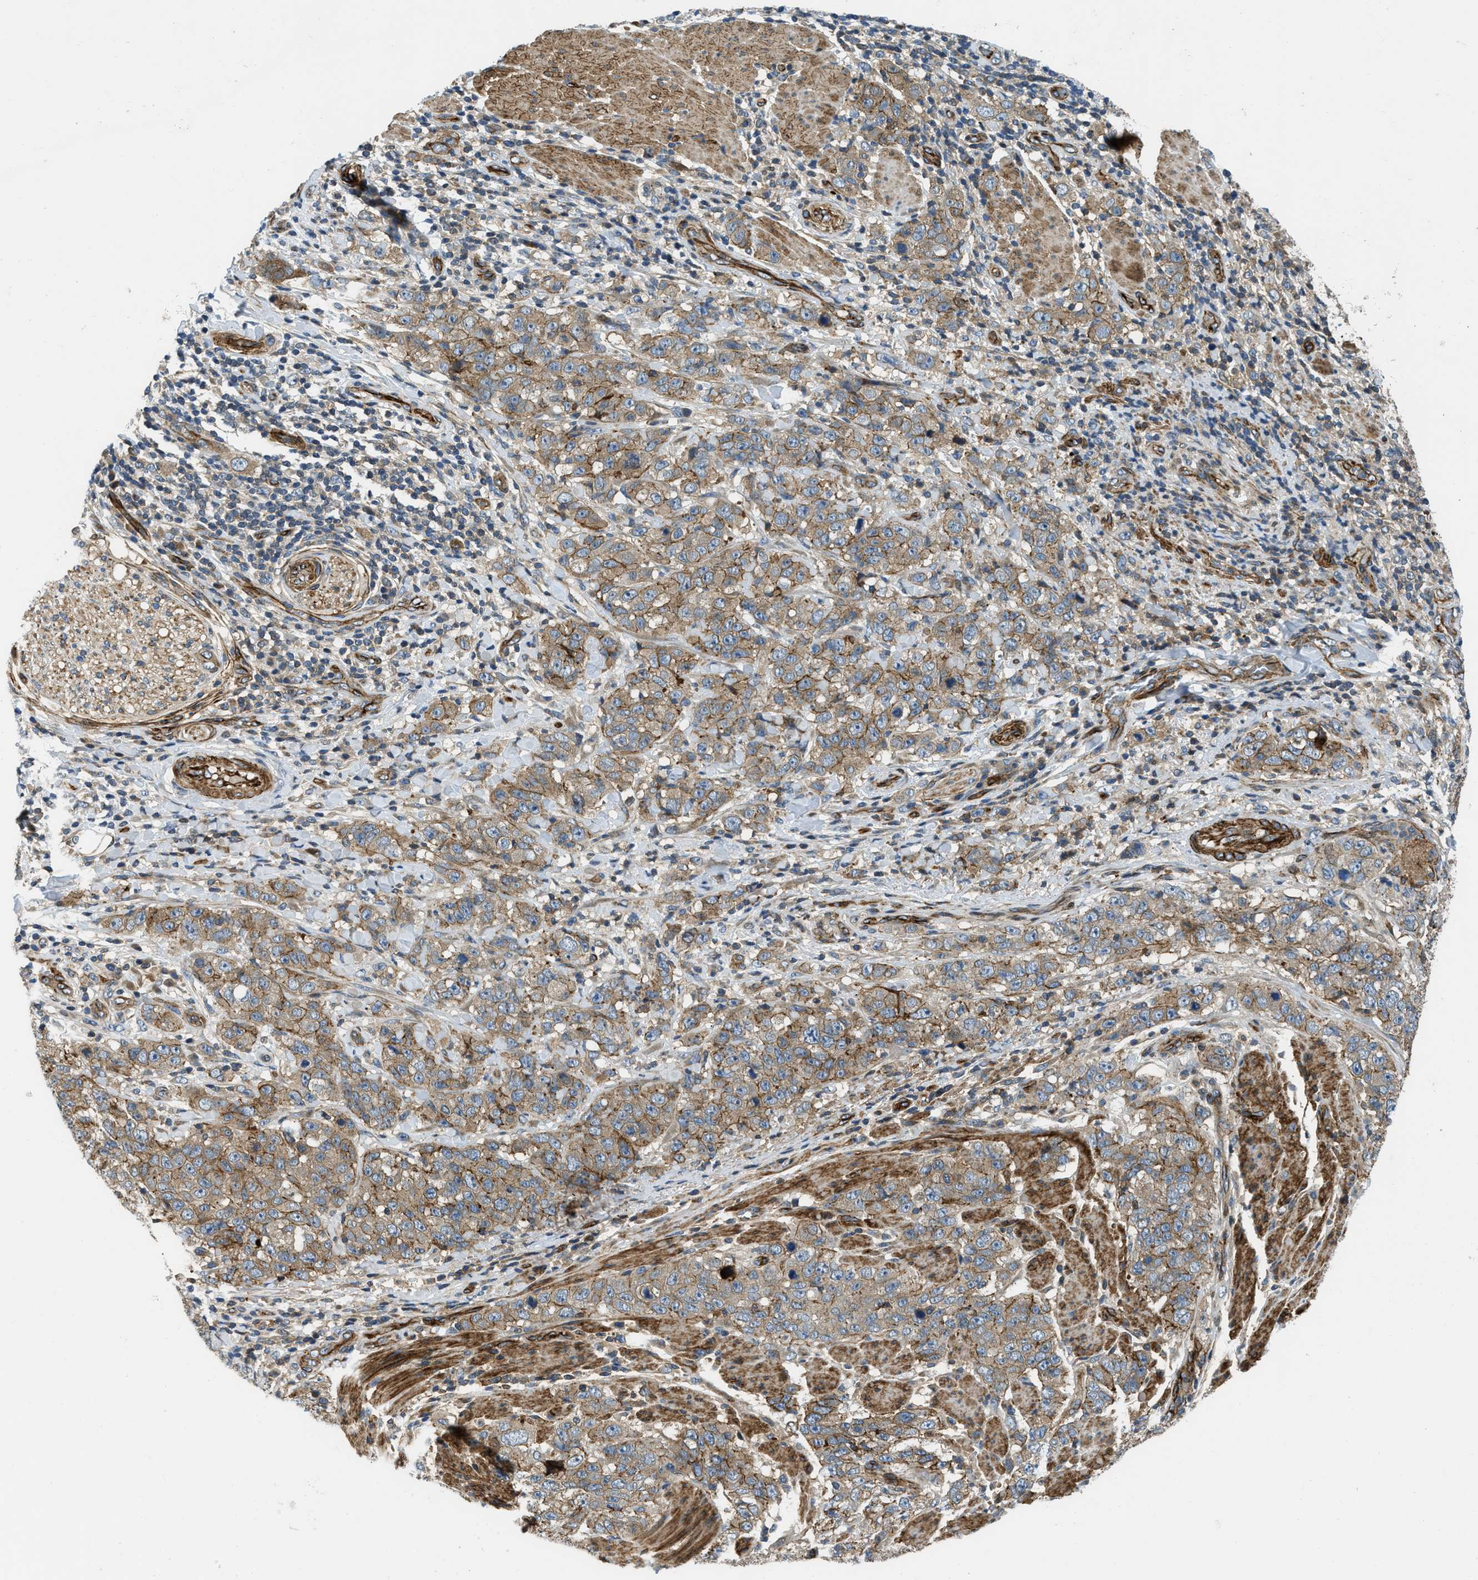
{"staining": {"intensity": "moderate", "quantity": ">75%", "location": "cytoplasmic/membranous"}, "tissue": "stomach cancer", "cell_type": "Tumor cells", "image_type": "cancer", "snomed": [{"axis": "morphology", "description": "Adenocarcinoma, NOS"}, {"axis": "topography", "description": "Stomach"}], "caption": "Moderate cytoplasmic/membranous staining is seen in about >75% of tumor cells in adenocarcinoma (stomach). The protein is stained brown, and the nuclei are stained in blue (DAB (3,3'-diaminobenzidine) IHC with brightfield microscopy, high magnification).", "gene": "NYNRIN", "patient": {"sex": "male", "age": 48}}